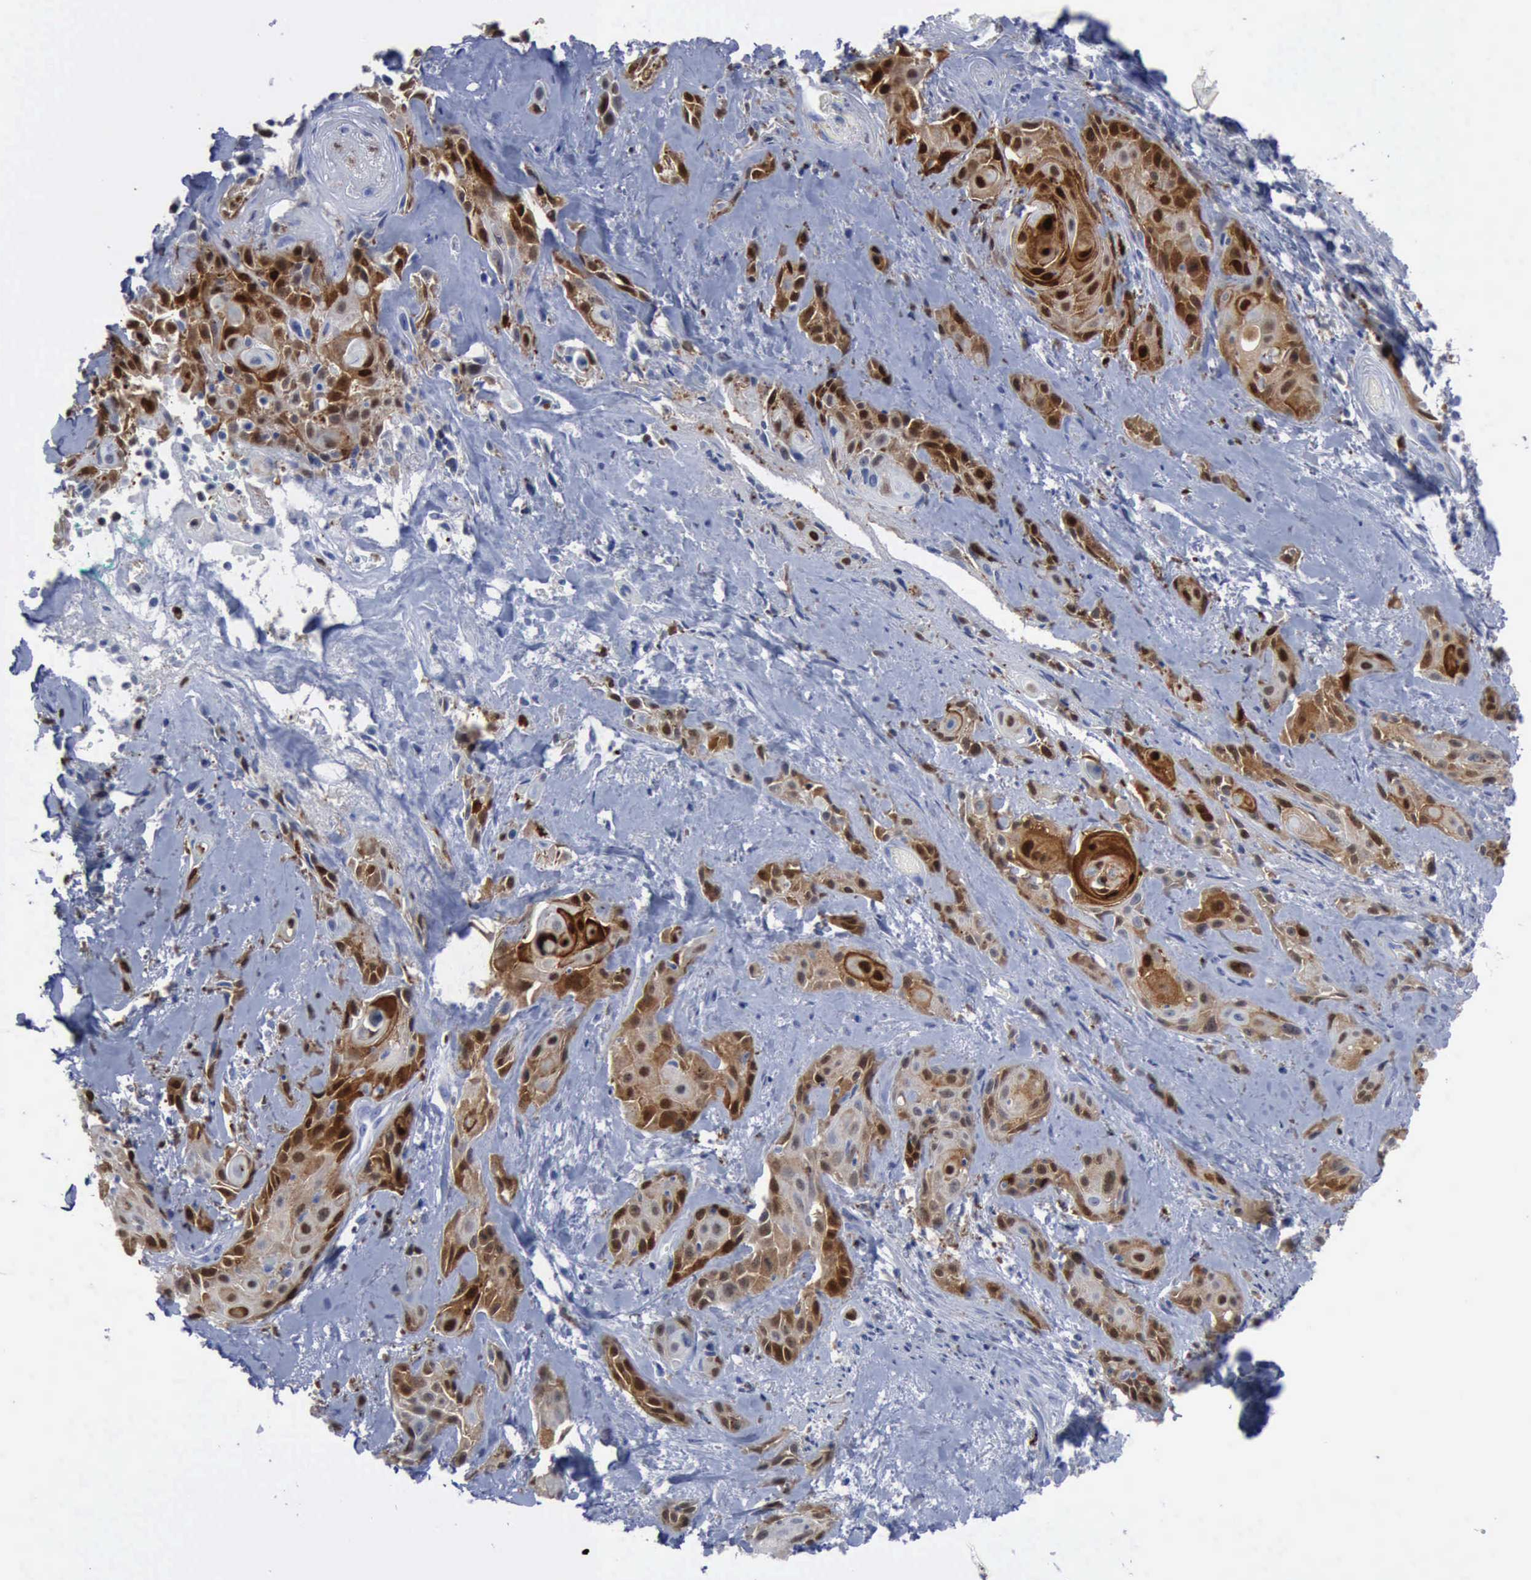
{"staining": {"intensity": "moderate", "quantity": "25%-75%", "location": "cytoplasmic/membranous"}, "tissue": "skin cancer", "cell_type": "Tumor cells", "image_type": "cancer", "snomed": [{"axis": "morphology", "description": "Squamous cell carcinoma, NOS"}, {"axis": "topography", "description": "Skin"}, {"axis": "topography", "description": "Anal"}], "caption": "Human squamous cell carcinoma (skin) stained for a protein (brown) shows moderate cytoplasmic/membranous positive positivity in about 25%-75% of tumor cells.", "gene": "CSTA", "patient": {"sex": "male", "age": 64}}